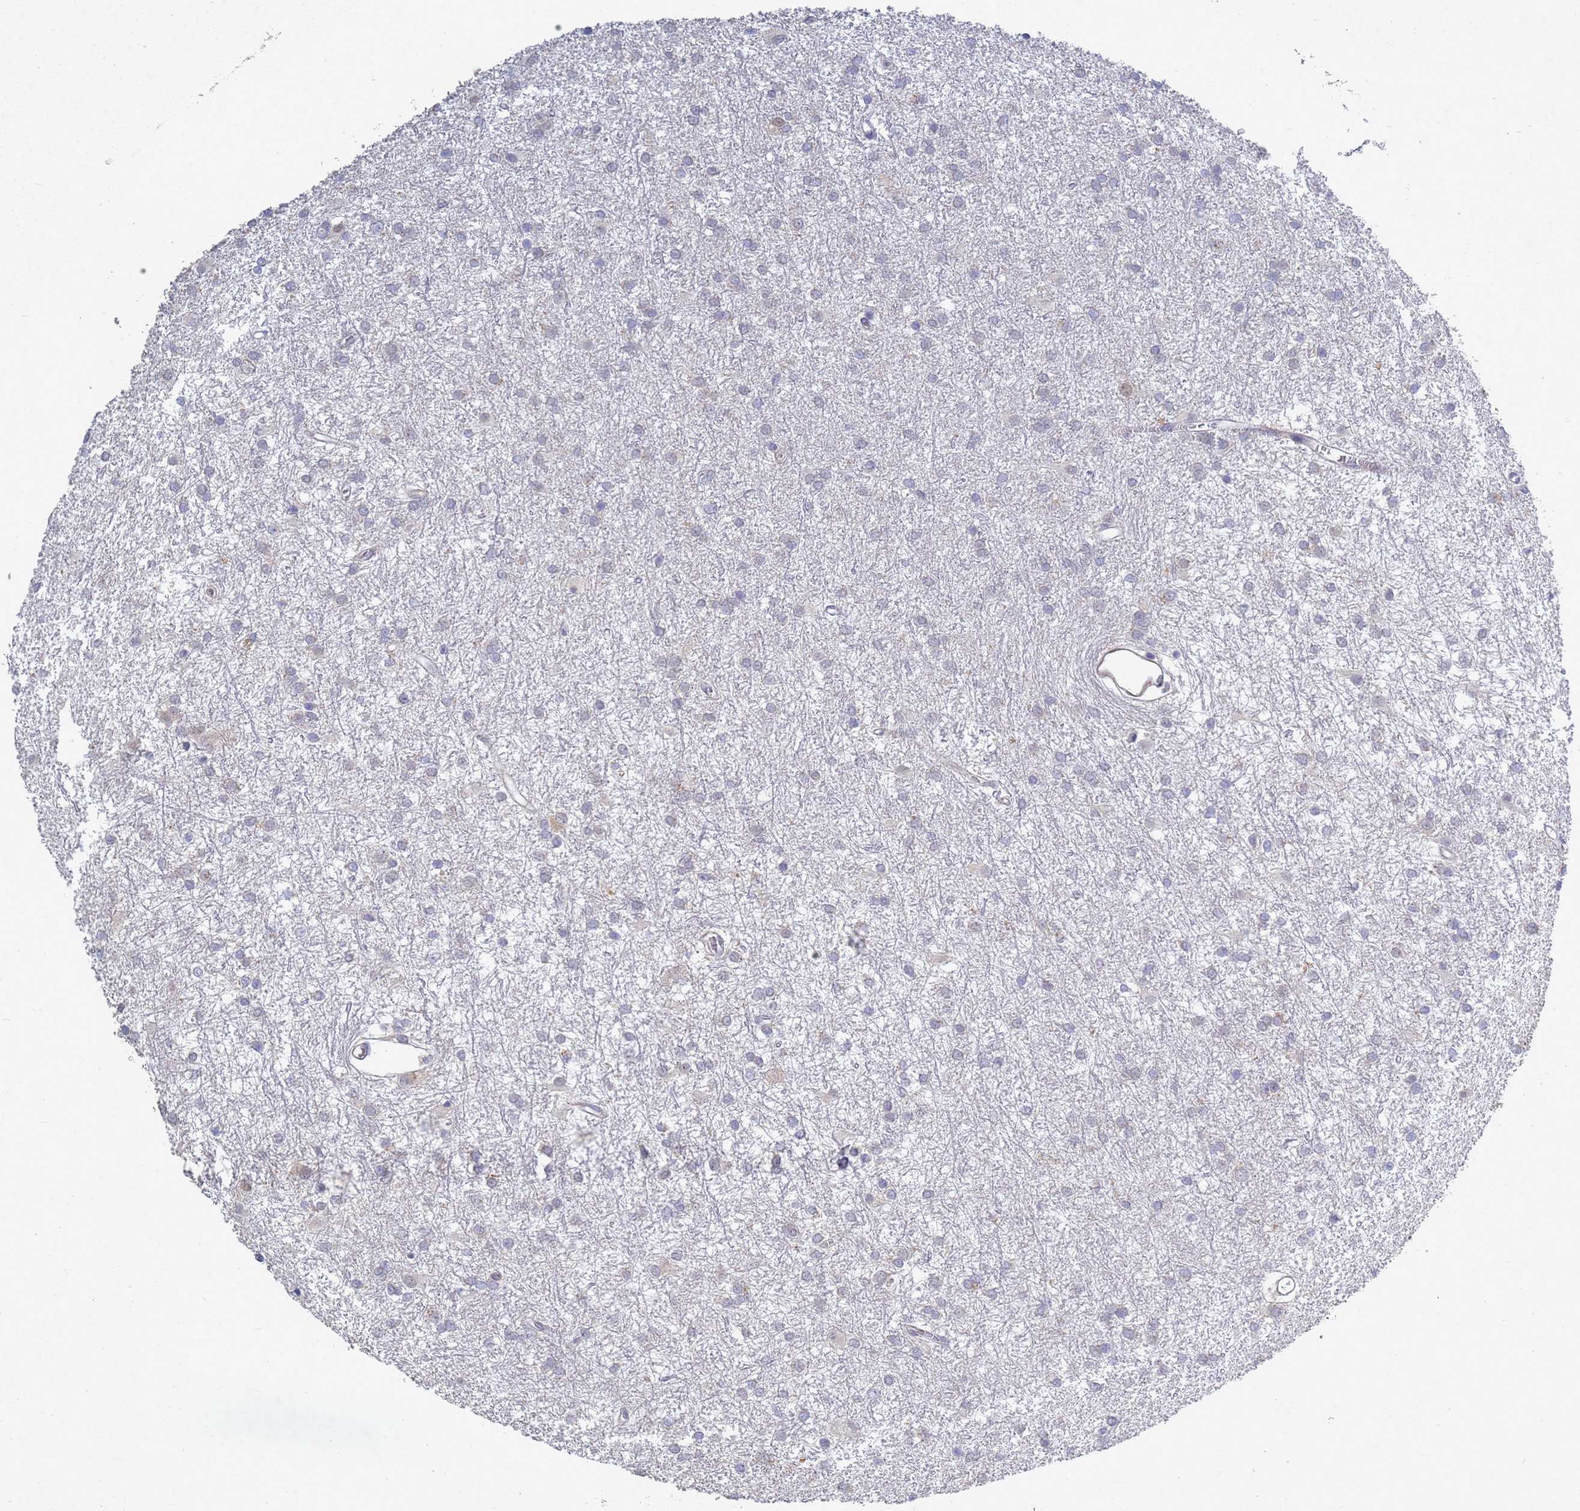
{"staining": {"intensity": "negative", "quantity": "none", "location": "none"}, "tissue": "glioma", "cell_type": "Tumor cells", "image_type": "cancer", "snomed": [{"axis": "morphology", "description": "Glioma, malignant, High grade"}, {"axis": "topography", "description": "Brain"}], "caption": "Immunohistochemistry (IHC) micrograph of neoplastic tissue: glioma stained with DAB demonstrates no significant protein staining in tumor cells.", "gene": "TNPO2", "patient": {"sex": "female", "age": 50}}